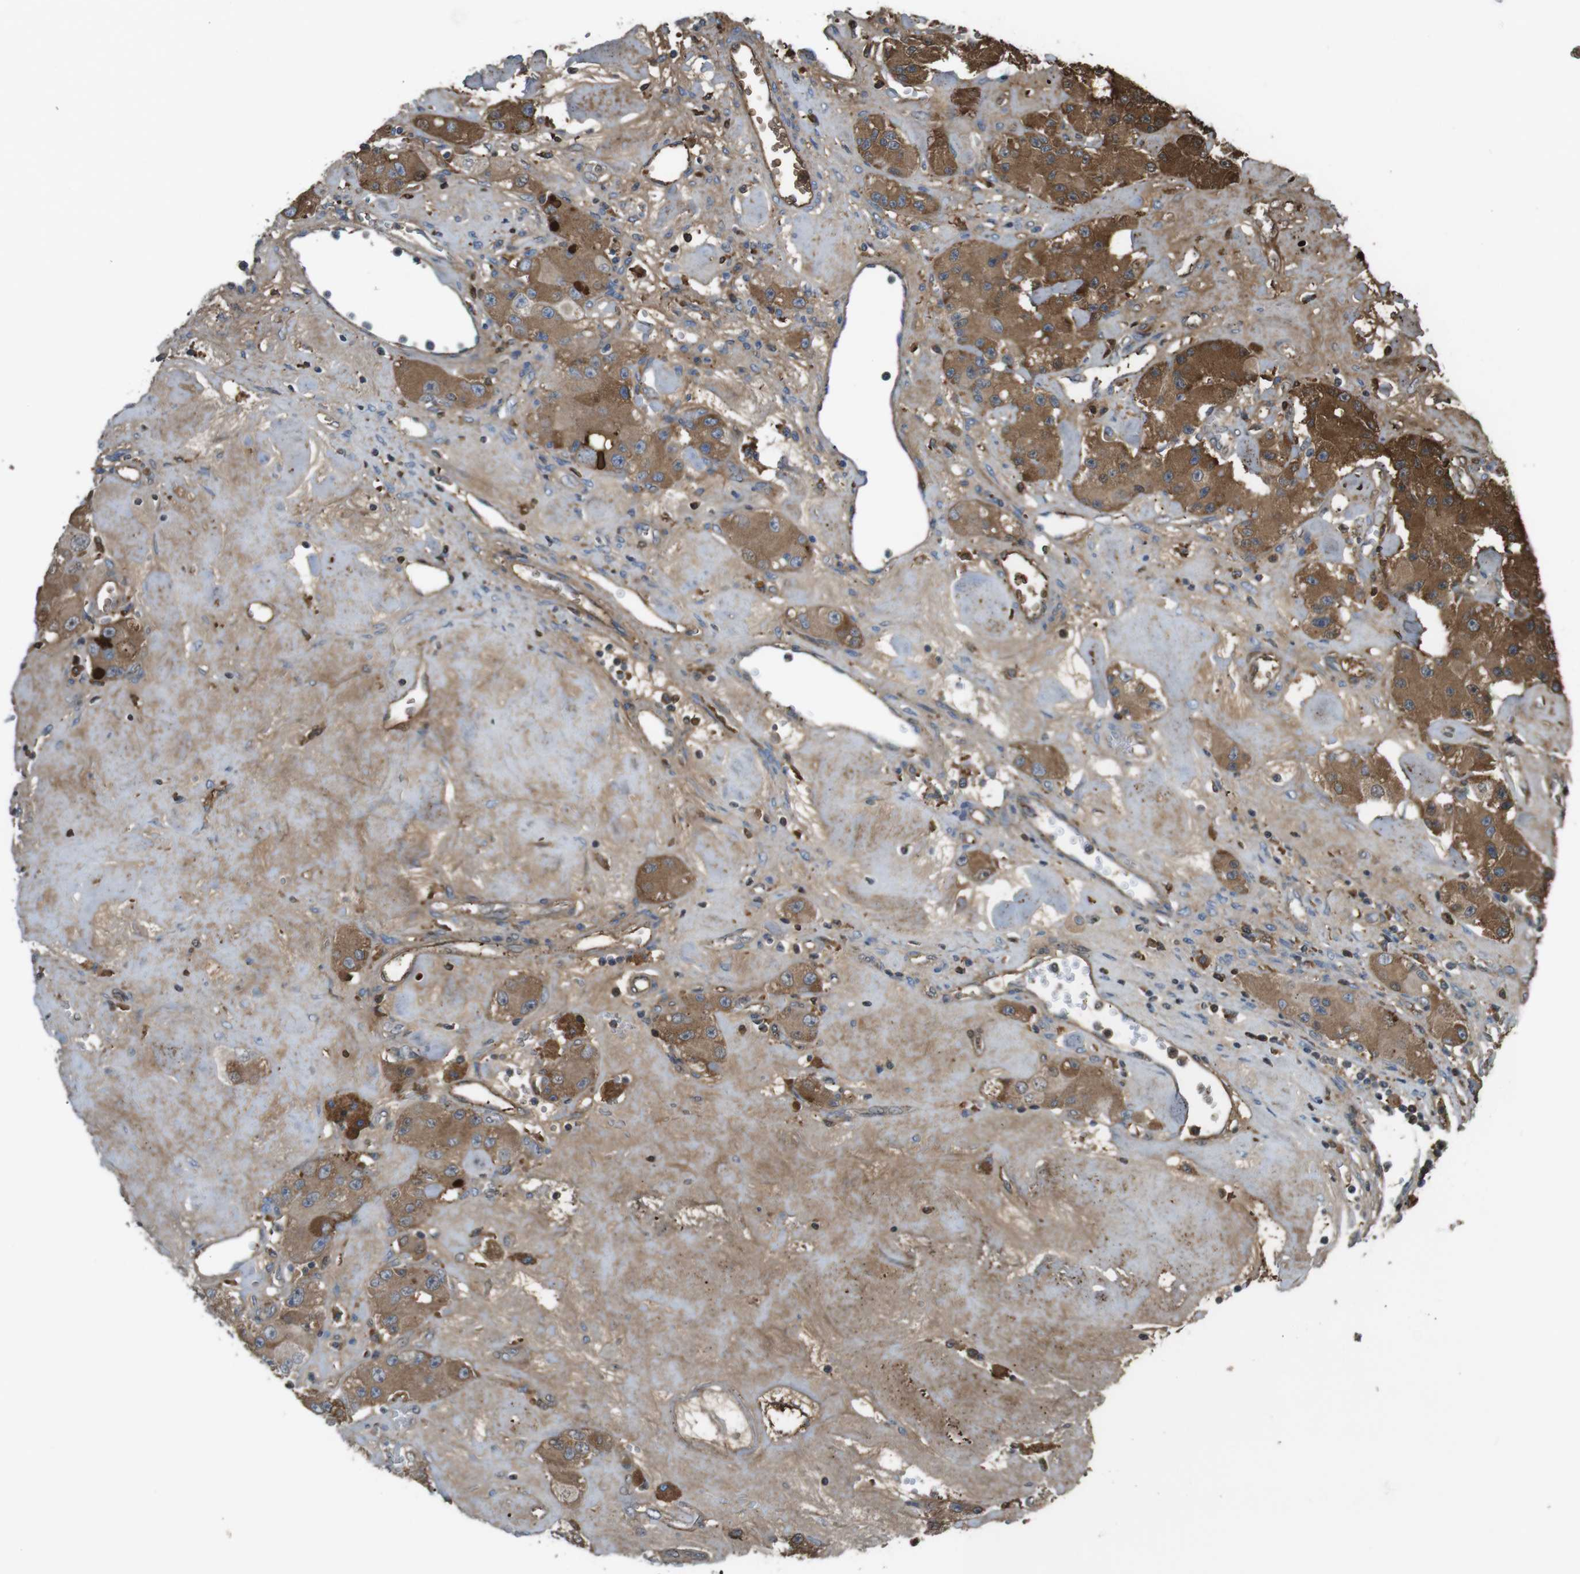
{"staining": {"intensity": "moderate", "quantity": ">75%", "location": "cytoplasmic/membranous"}, "tissue": "carcinoid", "cell_type": "Tumor cells", "image_type": "cancer", "snomed": [{"axis": "morphology", "description": "Carcinoid, malignant, NOS"}, {"axis": "topography", "description": "Pancreas"}], "caption": "High-magnification brightfield microscopy of malignant carcinoid stained with DAB (brown) and counterstained with hematoxylin (blue). tumor cells exhibit moderate cytoplasmic/membranous expression is present in about>75% of cells.", "gene": "LTBP4", "patient": {"sex": "male", "age": 41}}